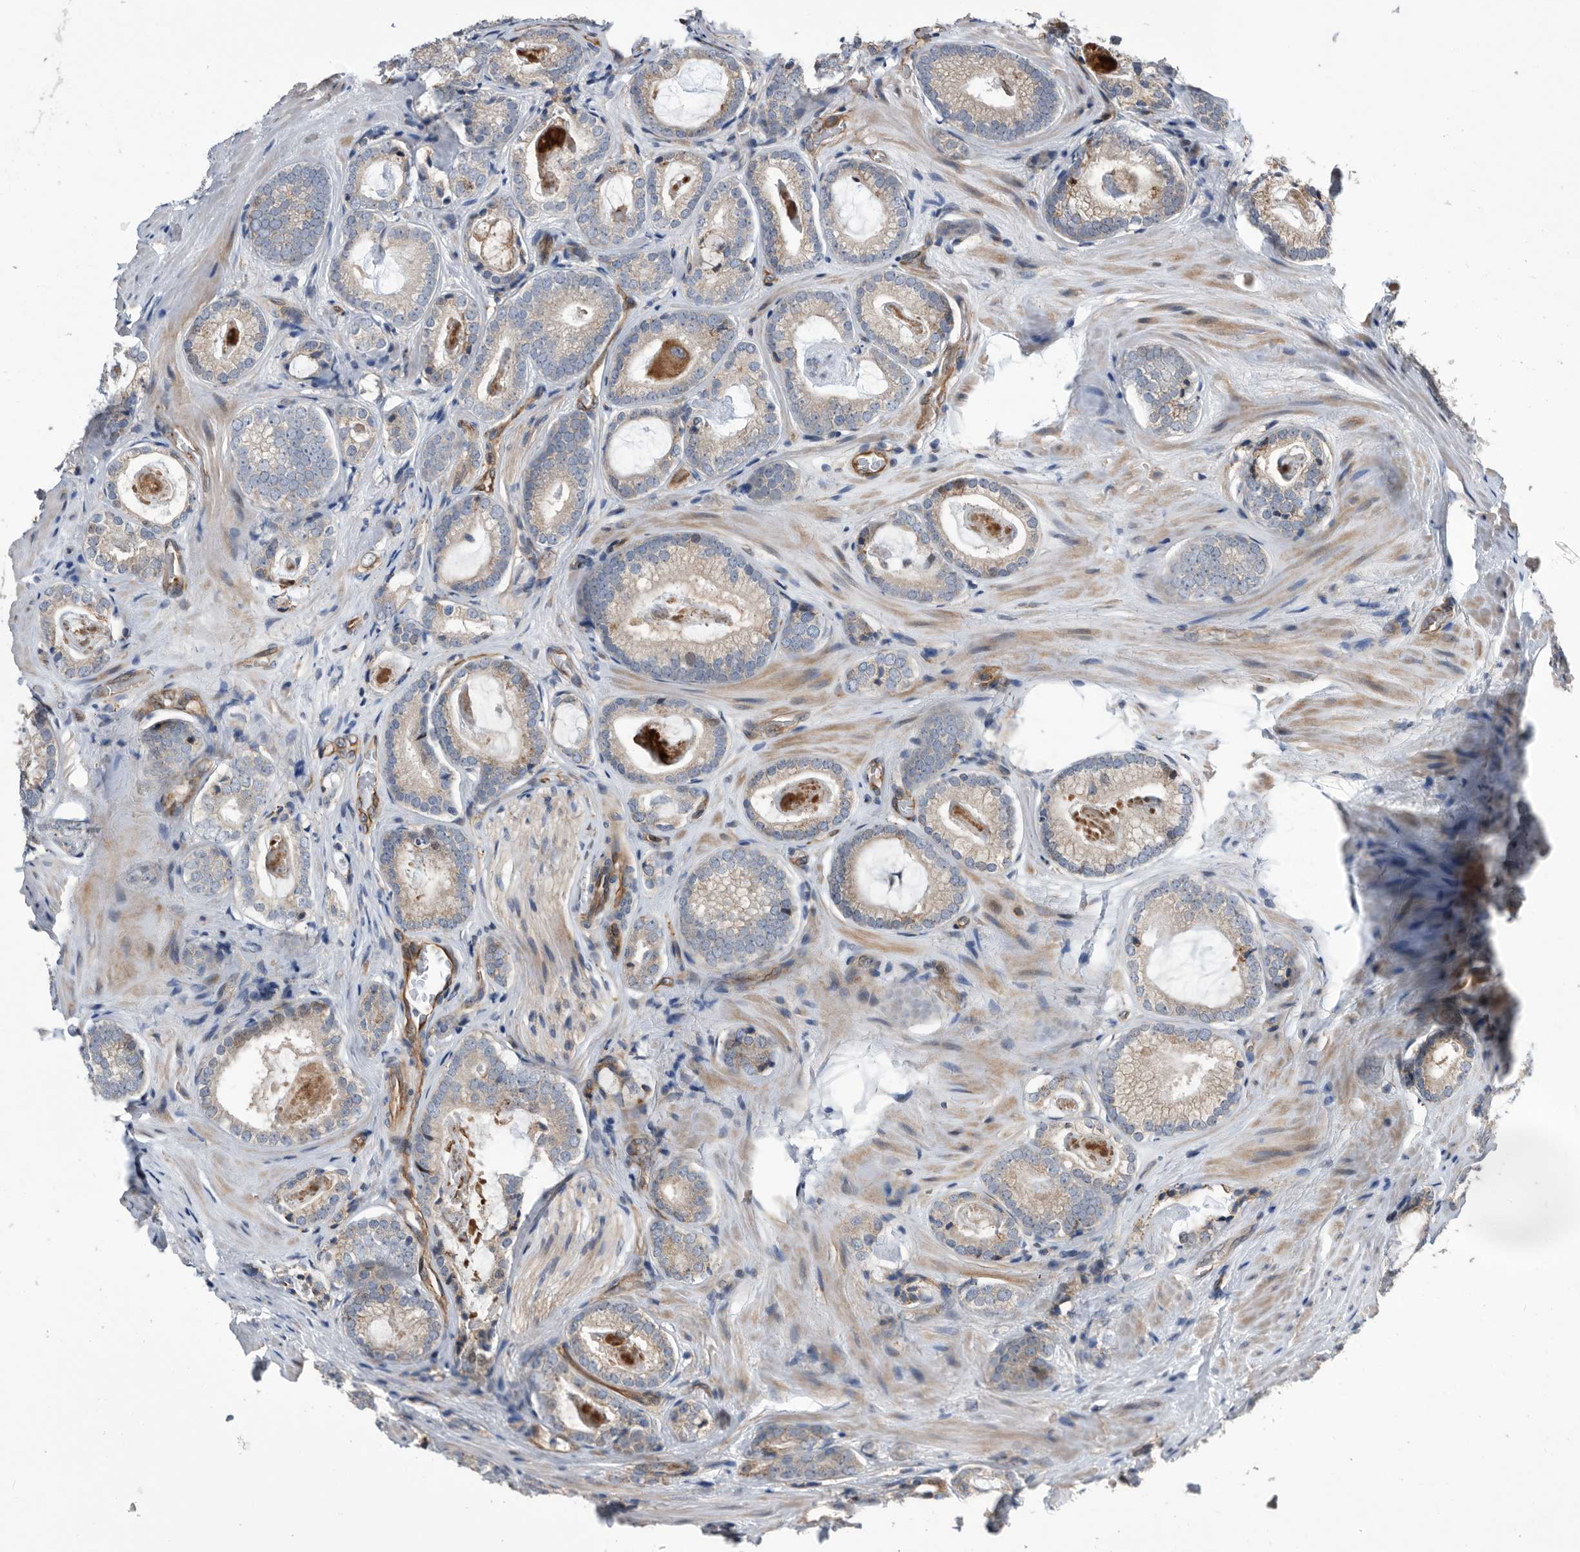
{"staining": {"intensity": "weak", "quantity": "<25%", "location": "cytoplasmic/membranous"}, "tissue": "prostate cancer", "cell_type": "Tumor cells", "image_type": "cancer", "snomed": [{"axis": "morphology", "description": "Adenocarcinoma, High grade"}, {"axis": "topography", "description": "Prostate"}], "caption": "IHC of human adenocarcinoma (high-grade) (prostate) displays no staining in tumor cells.", "gene": "SERINC2", "patient": {"sex": "male", "age": 63}}